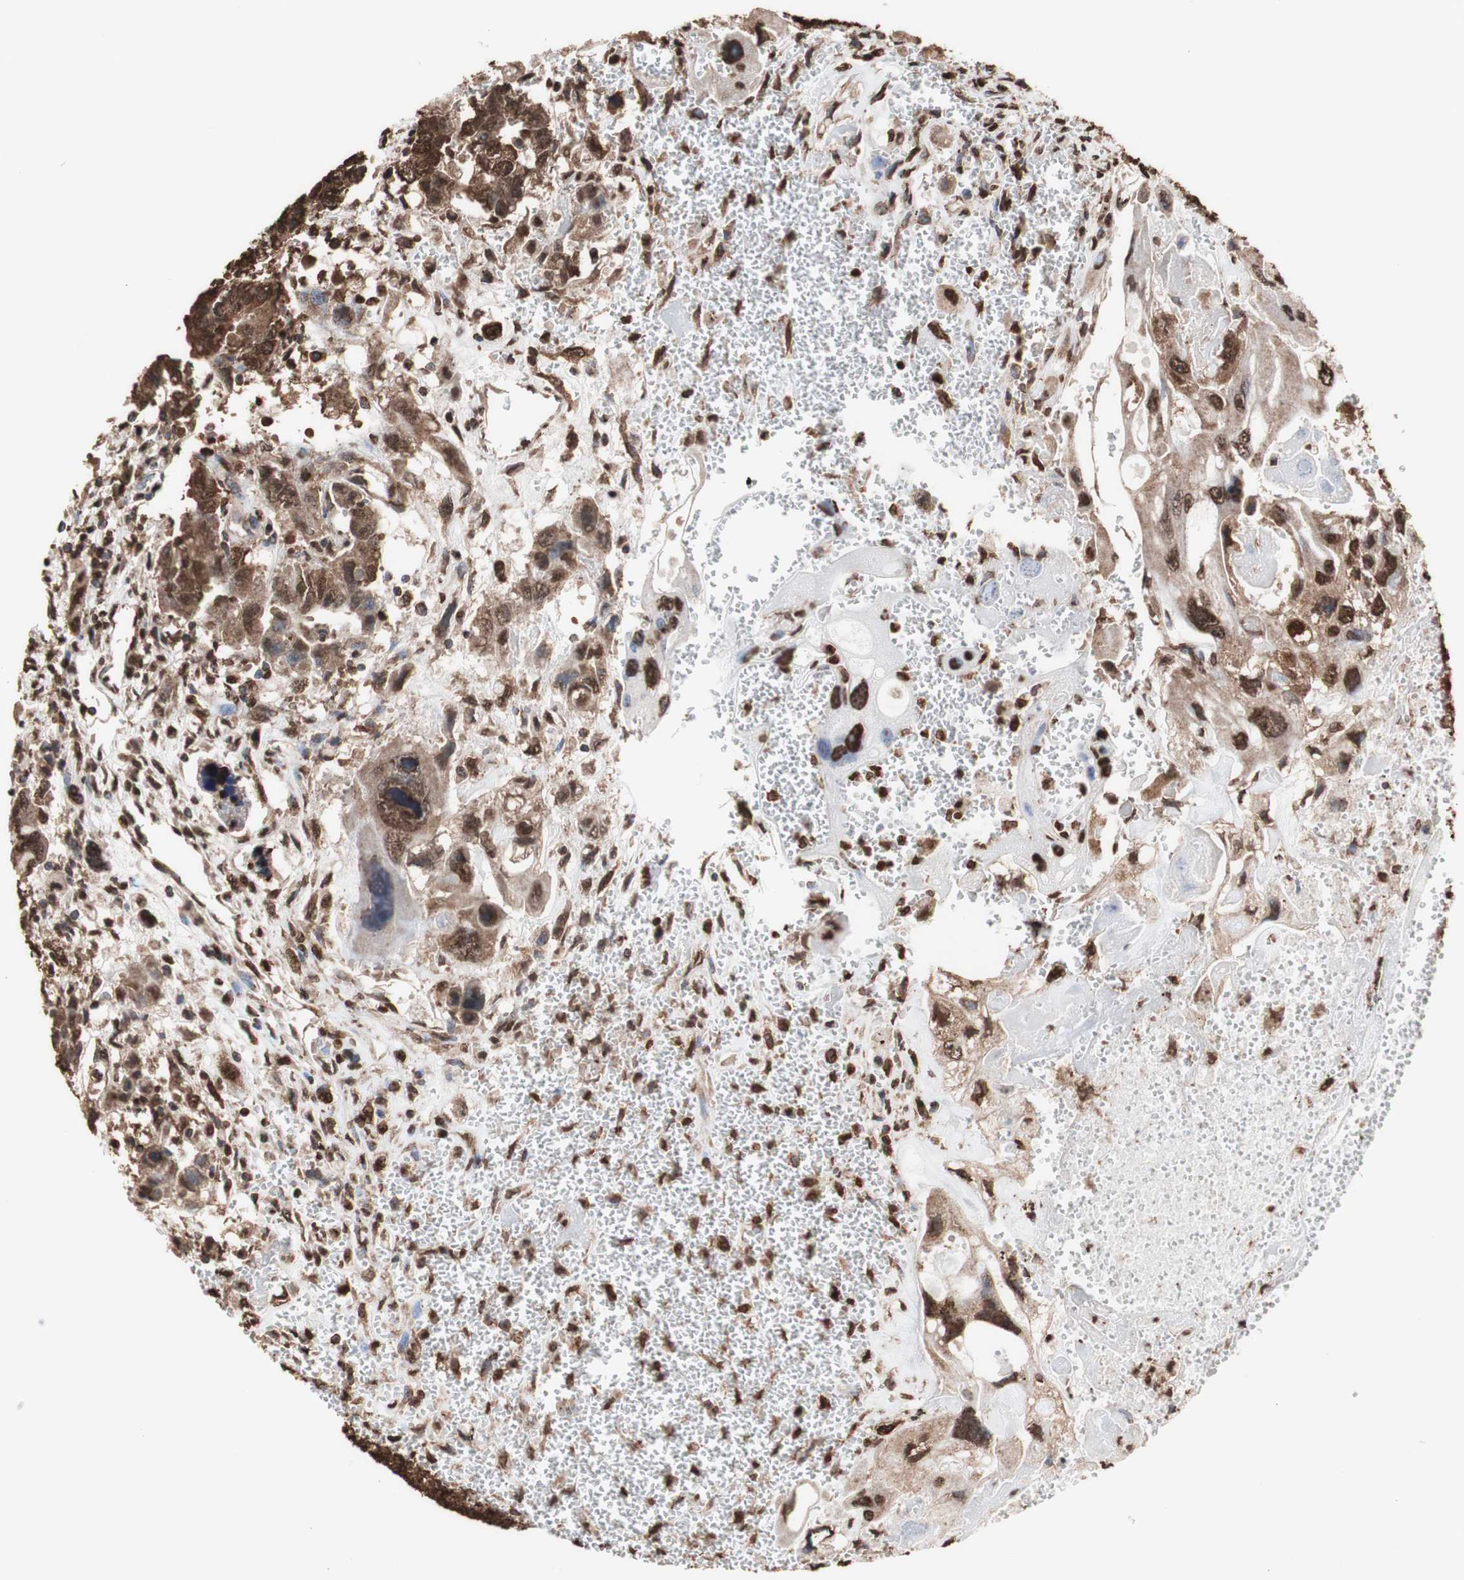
{"staining": {"intensity": "strong", "quantity": ">75%", "location": "cytoplasmic/membranous,nuclear"}, "tissue": "testis cancer", "cell_type": "Tumor cells", "image_type": "cancer", "snomed": [{"axis": "morphology", "description": "Carcinoma, Embryonal, NOS"}, {"axis": "topography", "description": "Testis"}], "caption": "This histopathology image displays immunohistochemistry (IHC) staining of human embryonal carcinoma (testis), with high strong cytoplasmic/membranous and nuclear expression in approximately >75% of tumor cells.", "gene": "PIDD1", "patient": {"sex": "male", "age": 28}}